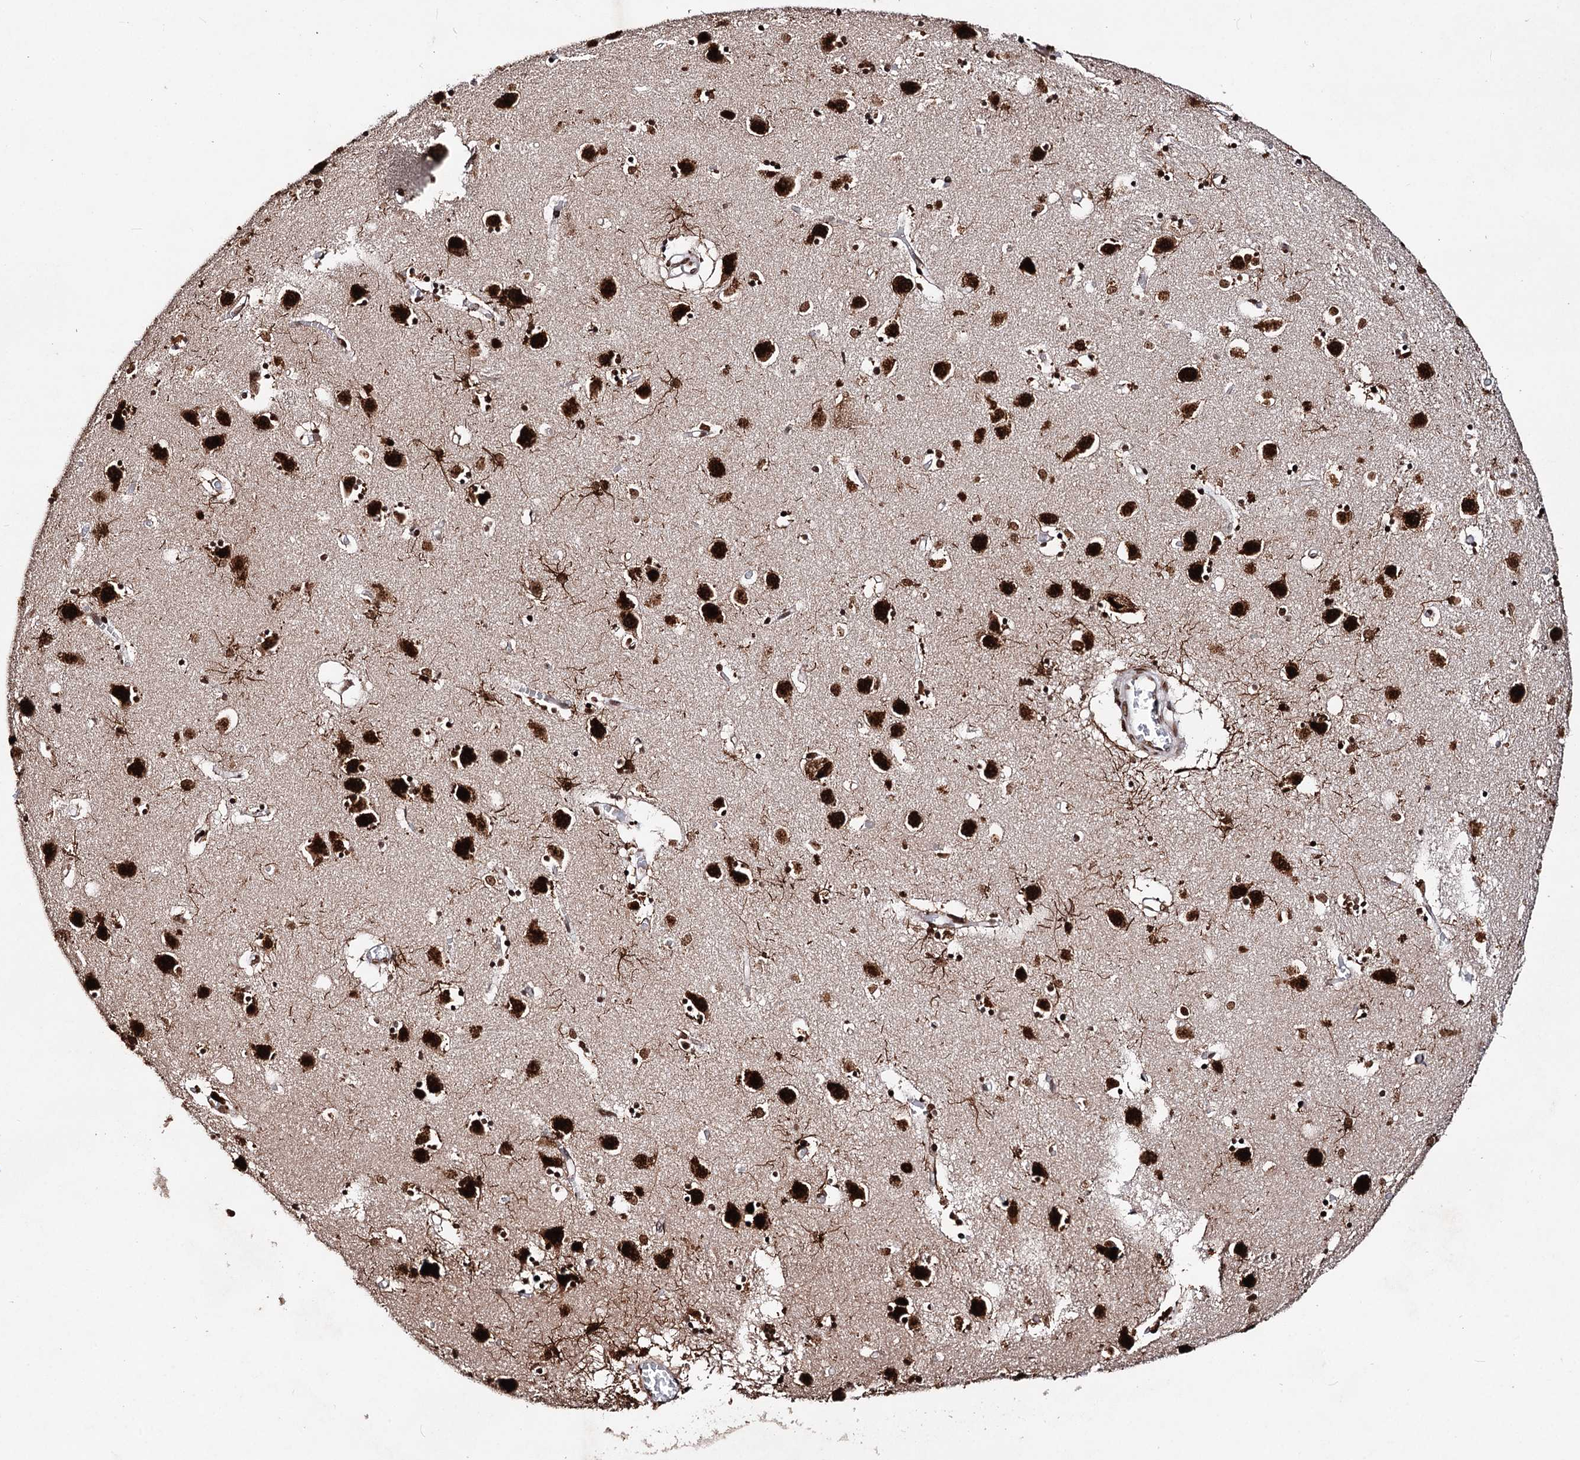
{"staining": {"intensity": "strong", "quantity": ">75%", "location": "nuclear"}, "tissue": "caudate", "cell_type": "Glial cells", "image_type": "normal", "snomed": [{"axis": "morphology", "description": "Normal tissue, NOS"}, {"axis": "topography", "description": "Lateral ventricle wall"}], "caption": "The image displays a brown stain indicating the presence of a protein in the nuclear of glial cells in caudate.", "gene": "MATR3", "patient": {"sex": "male", "age": 70}}